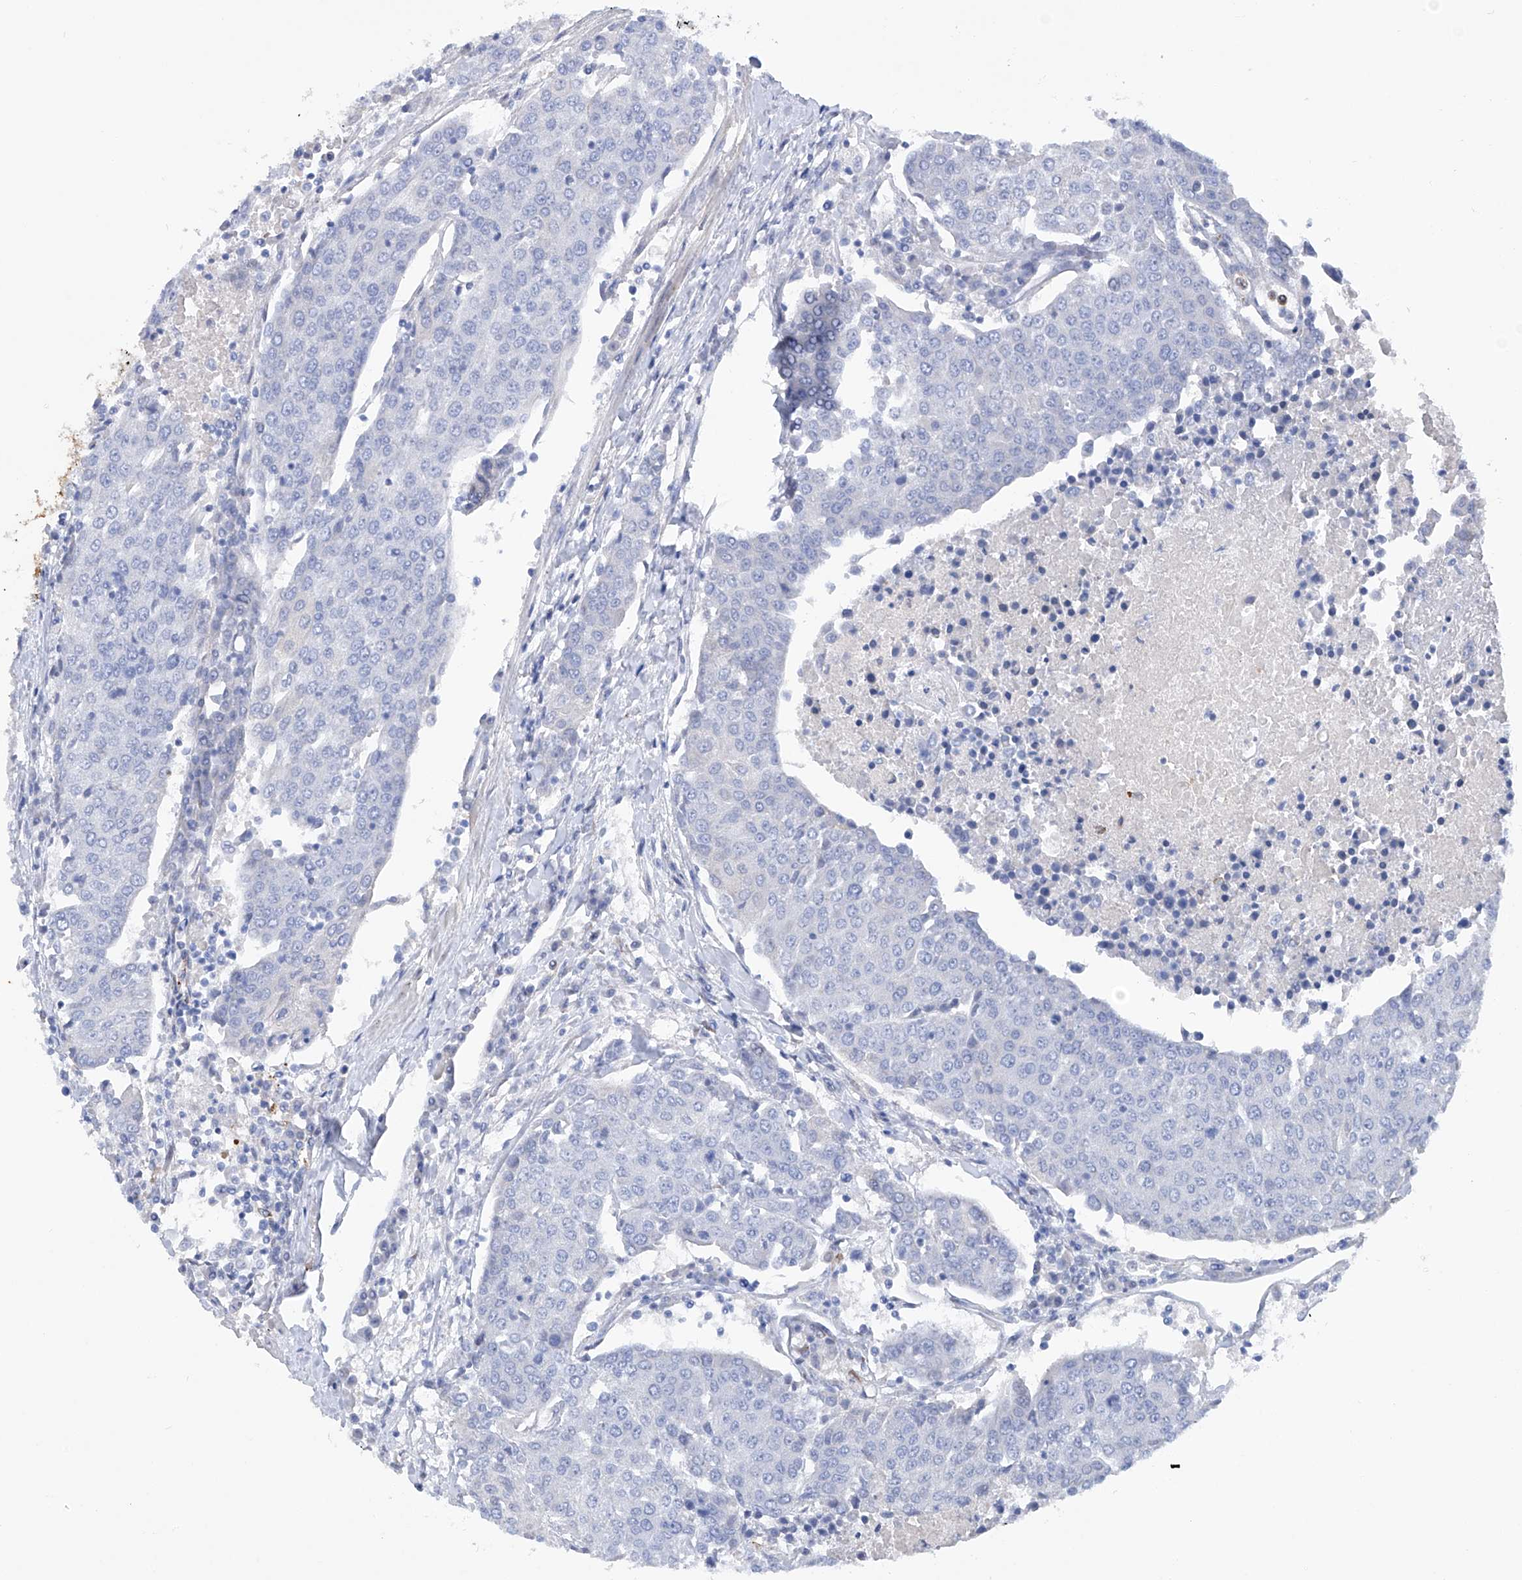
{"staining": {"intensity": "negative", "quantity": "none", "location": "none"}, "tissue": "urothelial cancer", "cell_type": "Tumor cells", "image_type": "cancer", "snomed": [{"axis": "morphology", "description": "Urothelial carcinoma, High grade"}, {"axis": "topography", "description": "Urinary bladder"}], "caption": "This is an IHC image of human urothelial cancer. There is no positivity in tumor cells.", "gene": "PHF20", "patient": {"sex": "female", "age": 85}}